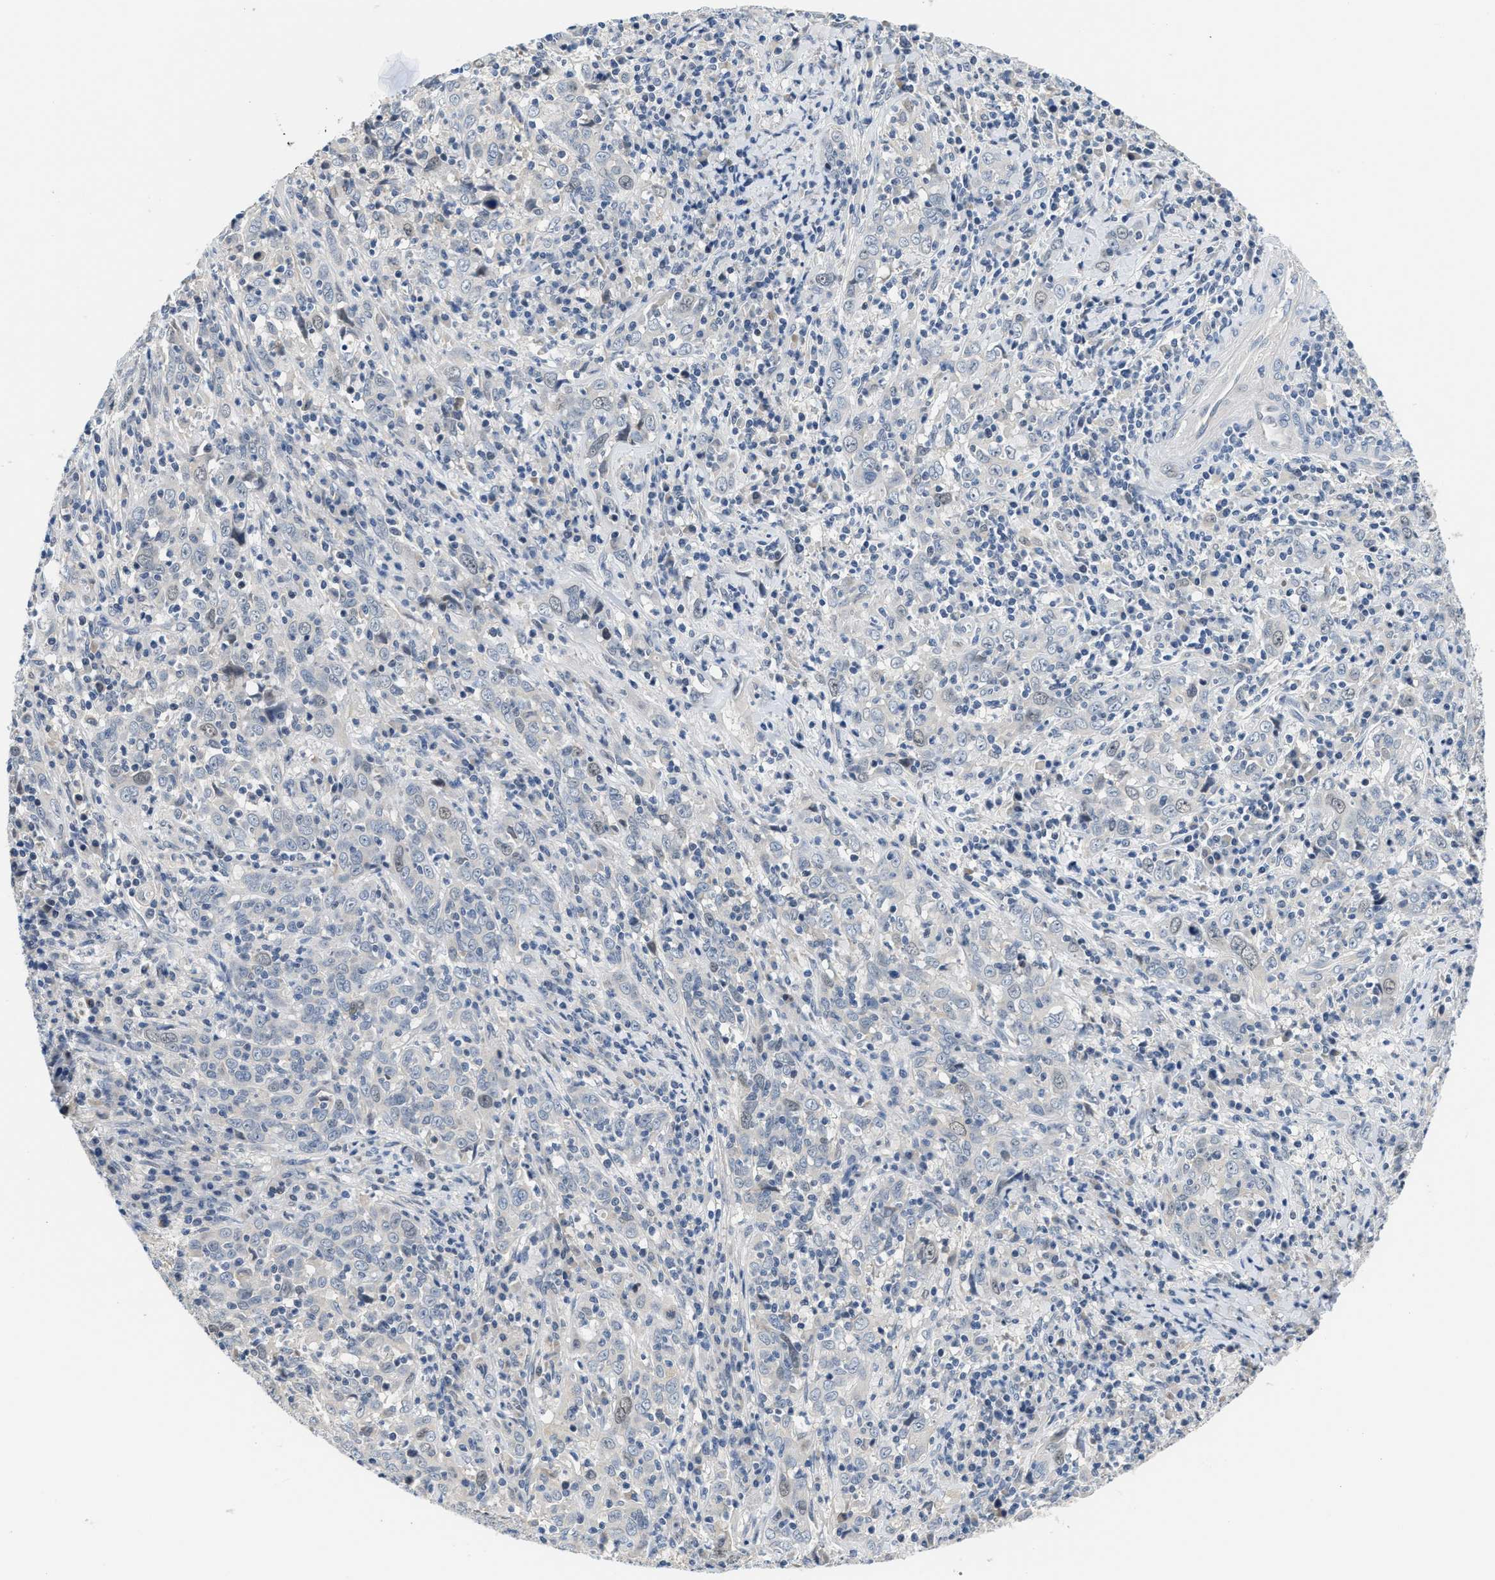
{"staining": {"intensity": "weak", "quantity": "<25%", "location": "nuclear"}, "tissue": "cervical cancer", "cell_type": "Tumor cells", "image_type": "cancer", "snomed": [{"axis": "morphology", "description": "Squamous cell carcinoma, NOS"}, {"axis": "topography", "description": "Cervix"}], "caption": "This micrograph is of squamous cell carcinoma (cervical) stained with IHC to label a protein in brown with the nuclei are counter-stained blue. There is no expression in tumor cells.", "gene": "CLGN", "patient": {"sex": "female", "age": 46}}